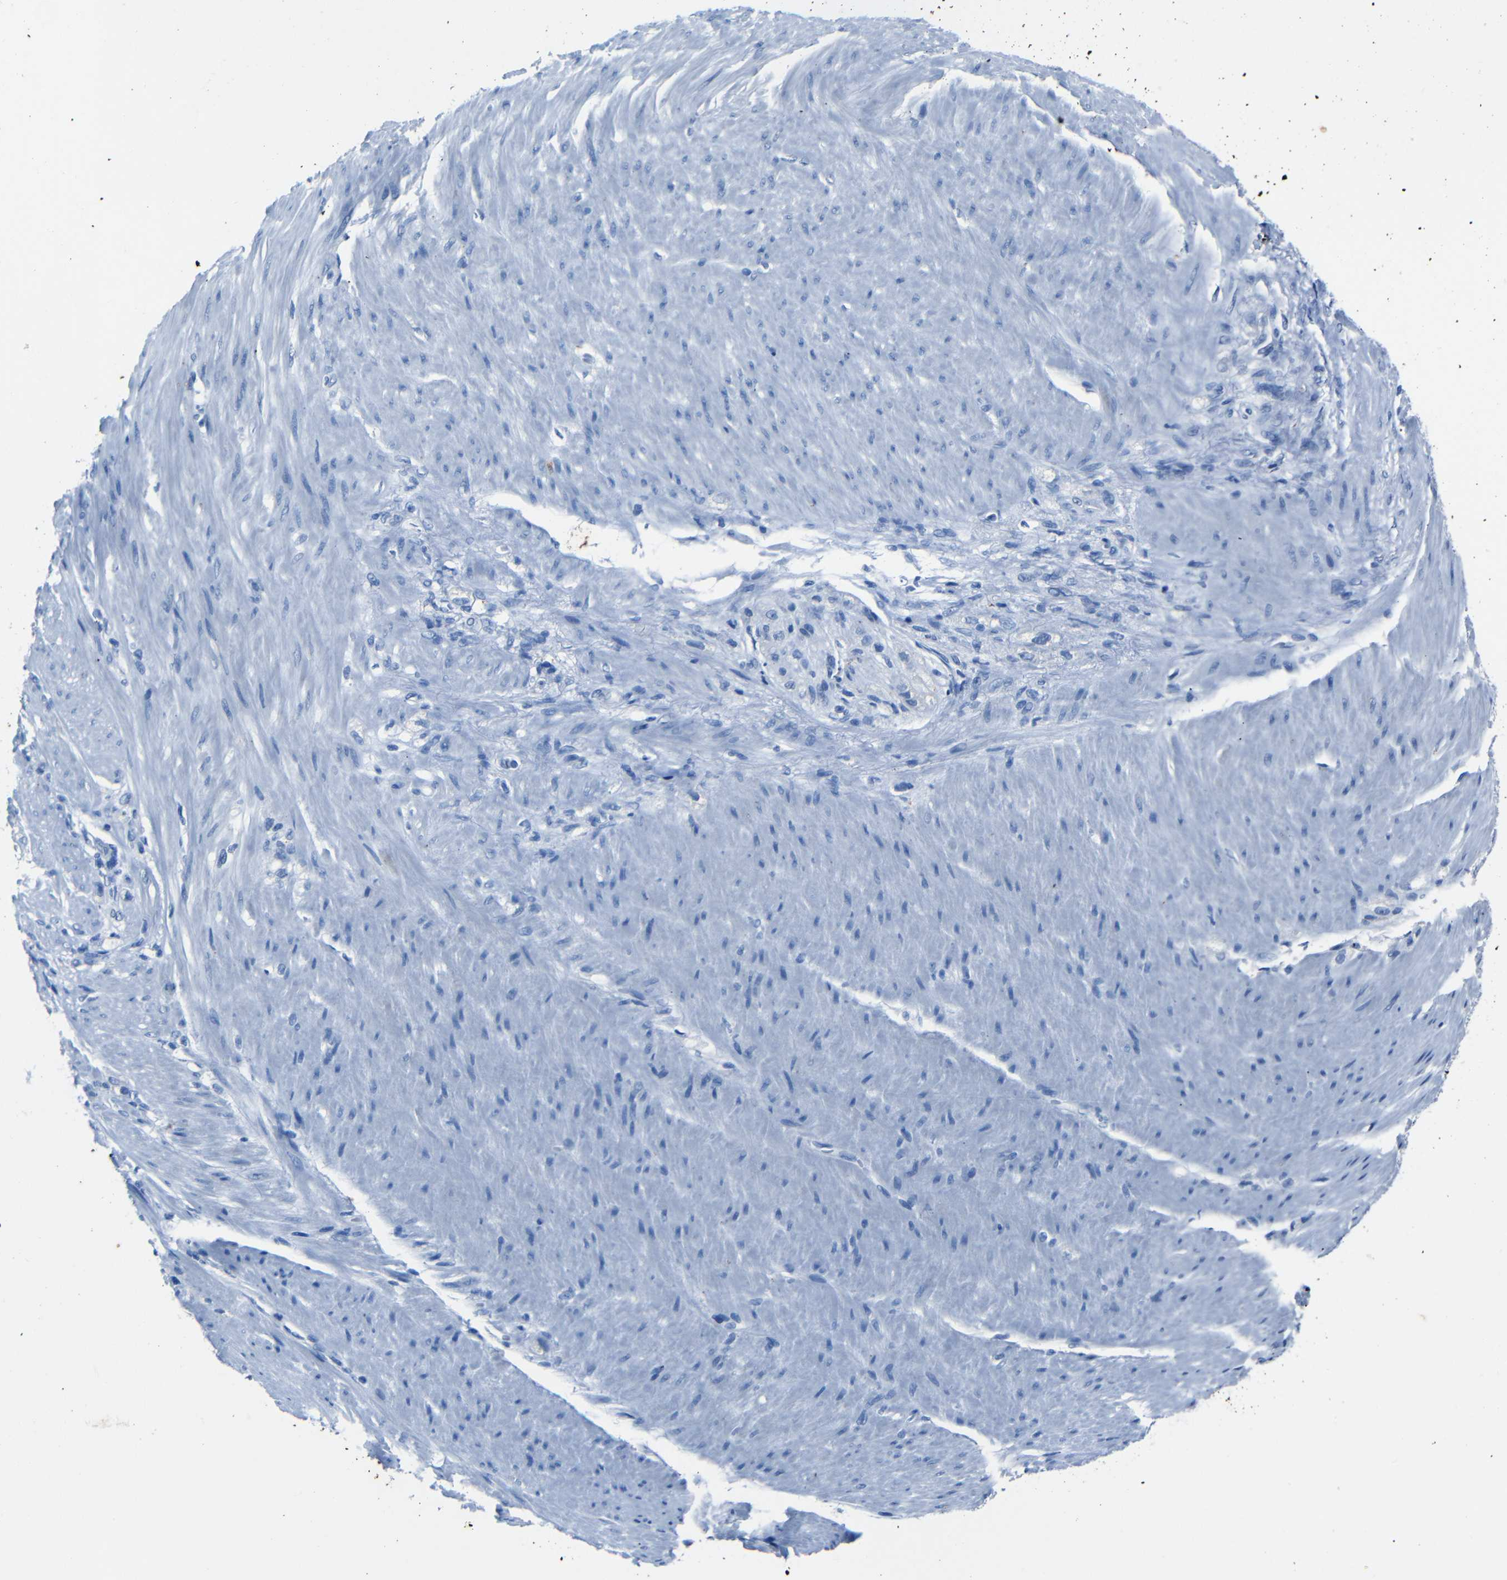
{"staining": {"intensity": "negative", "quantity": "none", "location": "none"}, "tissue": "stomach cancer", "cell_type": "Tumor cells", "image_type": "cancer", "snomed": [{"axis": "morphology", "description": "Adenocarcinoma, NOS"}, {"axis": "topography", "description": "Stomach"}], "caption": "Stomach cancer stained for a protein using IHC demonstrates no expression tumor cells.", "gene": "CLDN11", "patient": {"sex": "male", "age": 82}}